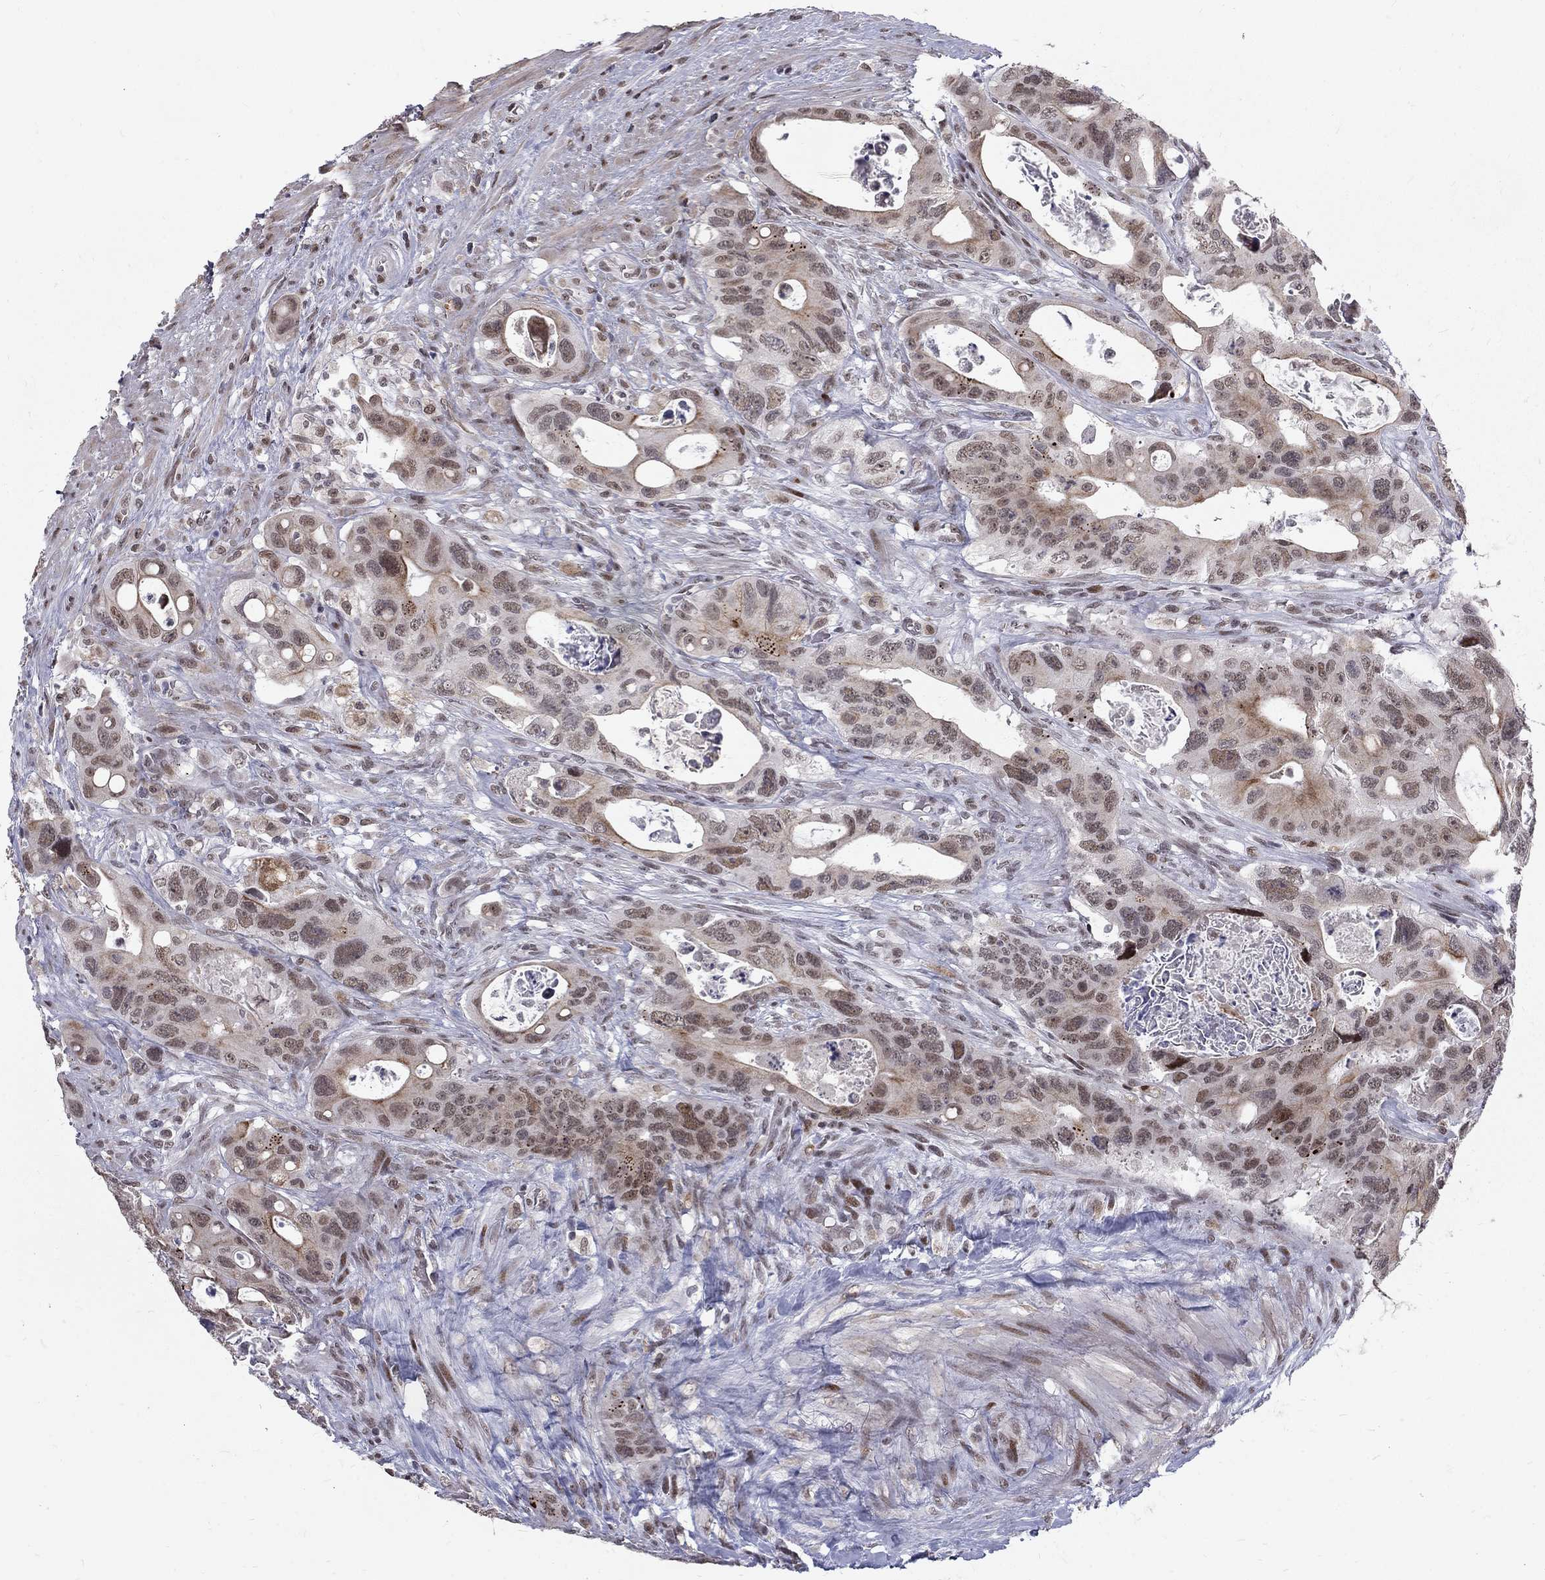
{"staining": {"intensity": "moderate", "quantity": "<25%", "location": "cytoplasmic/membranous,nuclear"}, "tissue": "colorectal cancer", "cell_type": "Tumor cells", "image_type": "cancer", "snomed": [{"axis": "morphology", "description": "Adenocarcinoma, NOS"}, {"axis": "topography", "description": "Rectum"}], "caption": "Protein staining demonstrates moderate cytoplasmic/membranous and nuclear staining in about <25% of tumor cells in adenocarcinoma (colorectal).", "gene": "TCEAL1", "patient": {"sex": "male", "age": 64}}